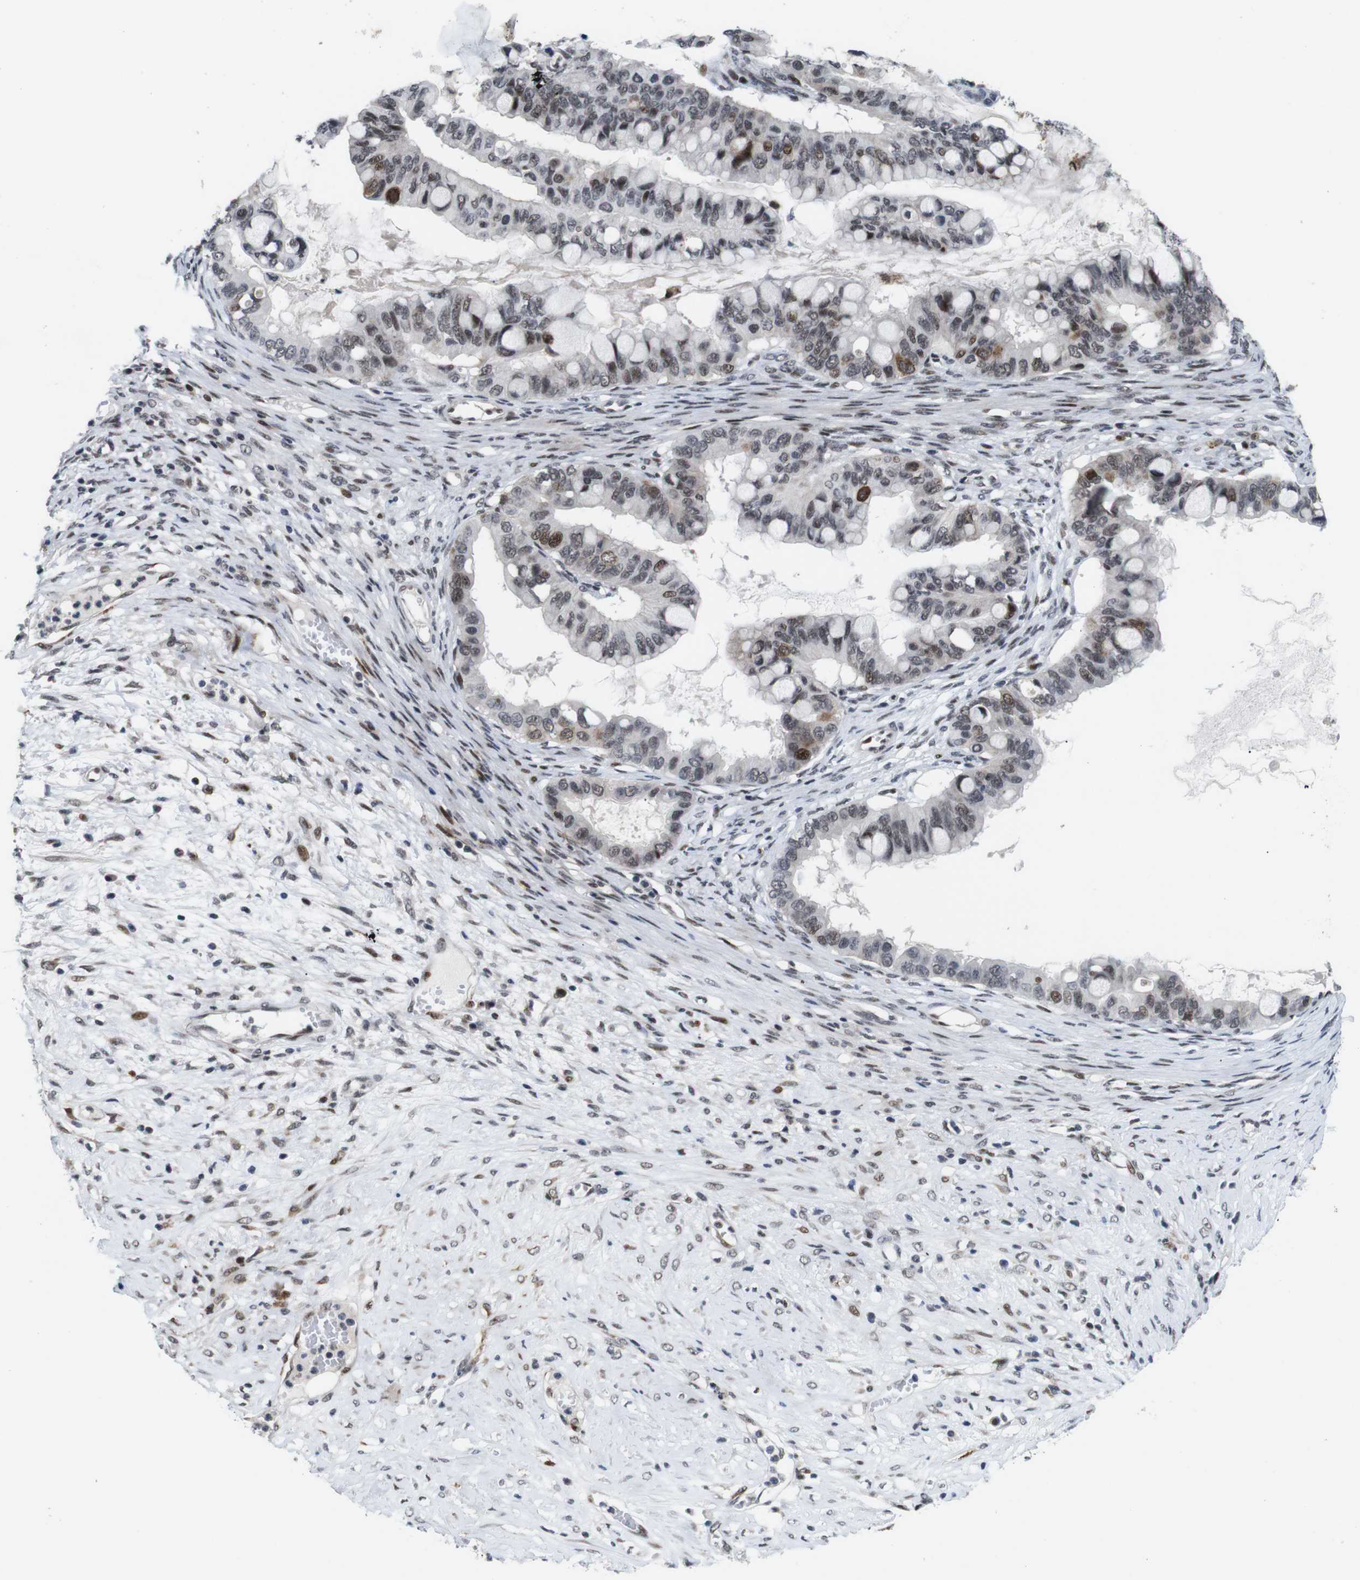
{"staining": {"intensity": "moderate", "quantity": "<25%", "location": "nuclear"}, "tissue": "ovarian cancer", "cell_type": "Tumor cells", "image_type": "cancer", "snomed": [{"axis": "morphology", "description": "Cystadenocarcinoma, mucinous, NOS"}, {"axis": "topography", "description": "Ovary"}], "caption": "The immunohistochemical stain shows moderate nuclear expression in tumor cells of ovarian cancer tissue. Nuclei are stained in blue.", "gene": "EIF4G1", "patient": {"sex": "female", "age": 80}}